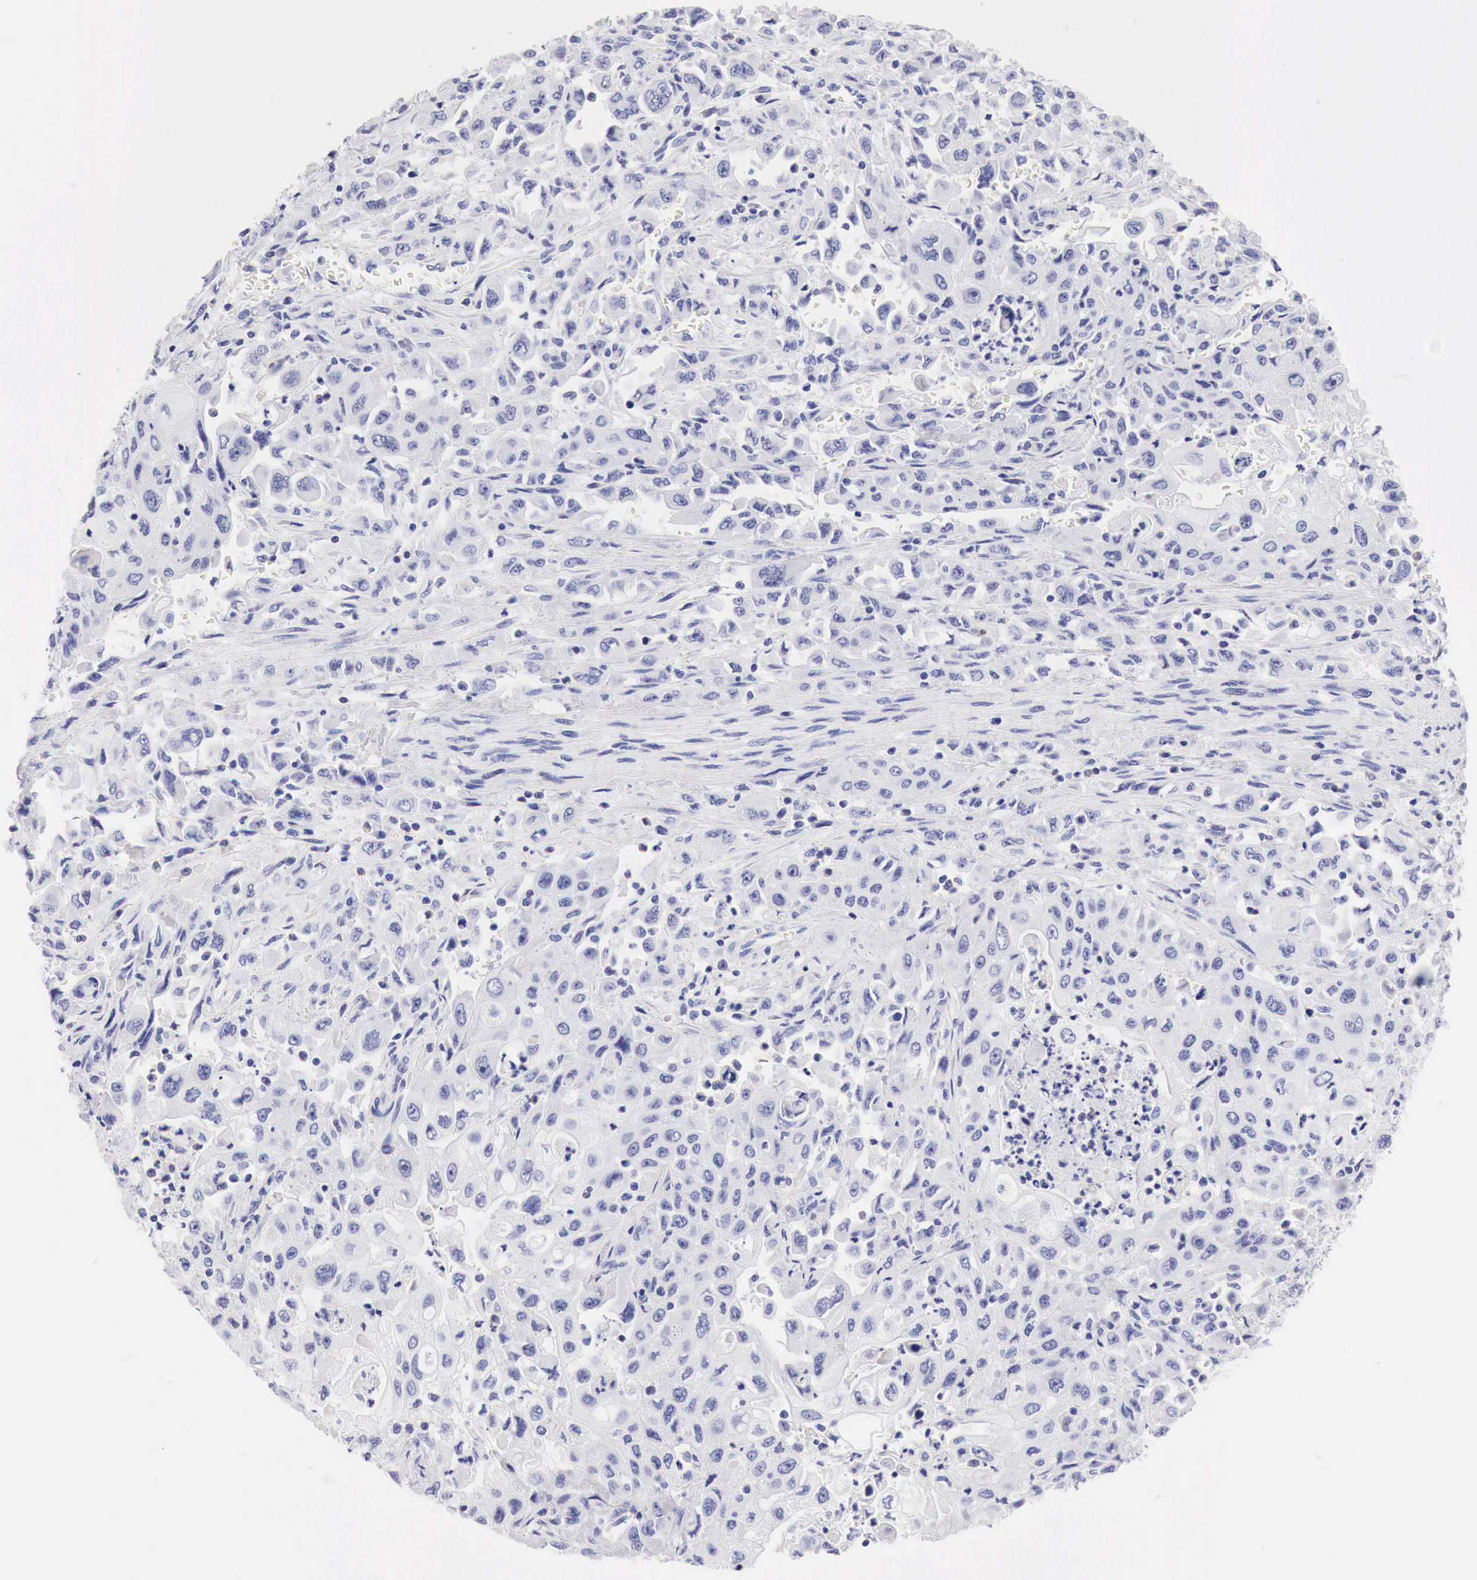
{"staining": {"intensity": "negative", "quantity": "none", "location": "none"}, "tissue": "pancreatic cancer", "cell_type": "Tumor cells", "image_type": "cancer", "snomed": [{"axis": "morphology", "description": "Adenocarcinoma, NOS"}, {"axis": "topography", "description": "Pancreas"}], "caption": "Micrograph shows no significant protein staining in tumor cells of pancreatic adenocarcinoma. The staining was performed using DAB to visualize the protein expression in brown, while the nuclei were stained in blue with hematoxylin (Magnification: 20x).", "gene": "CDKN2A", "patient": {"sex": "male", "age": 70}}